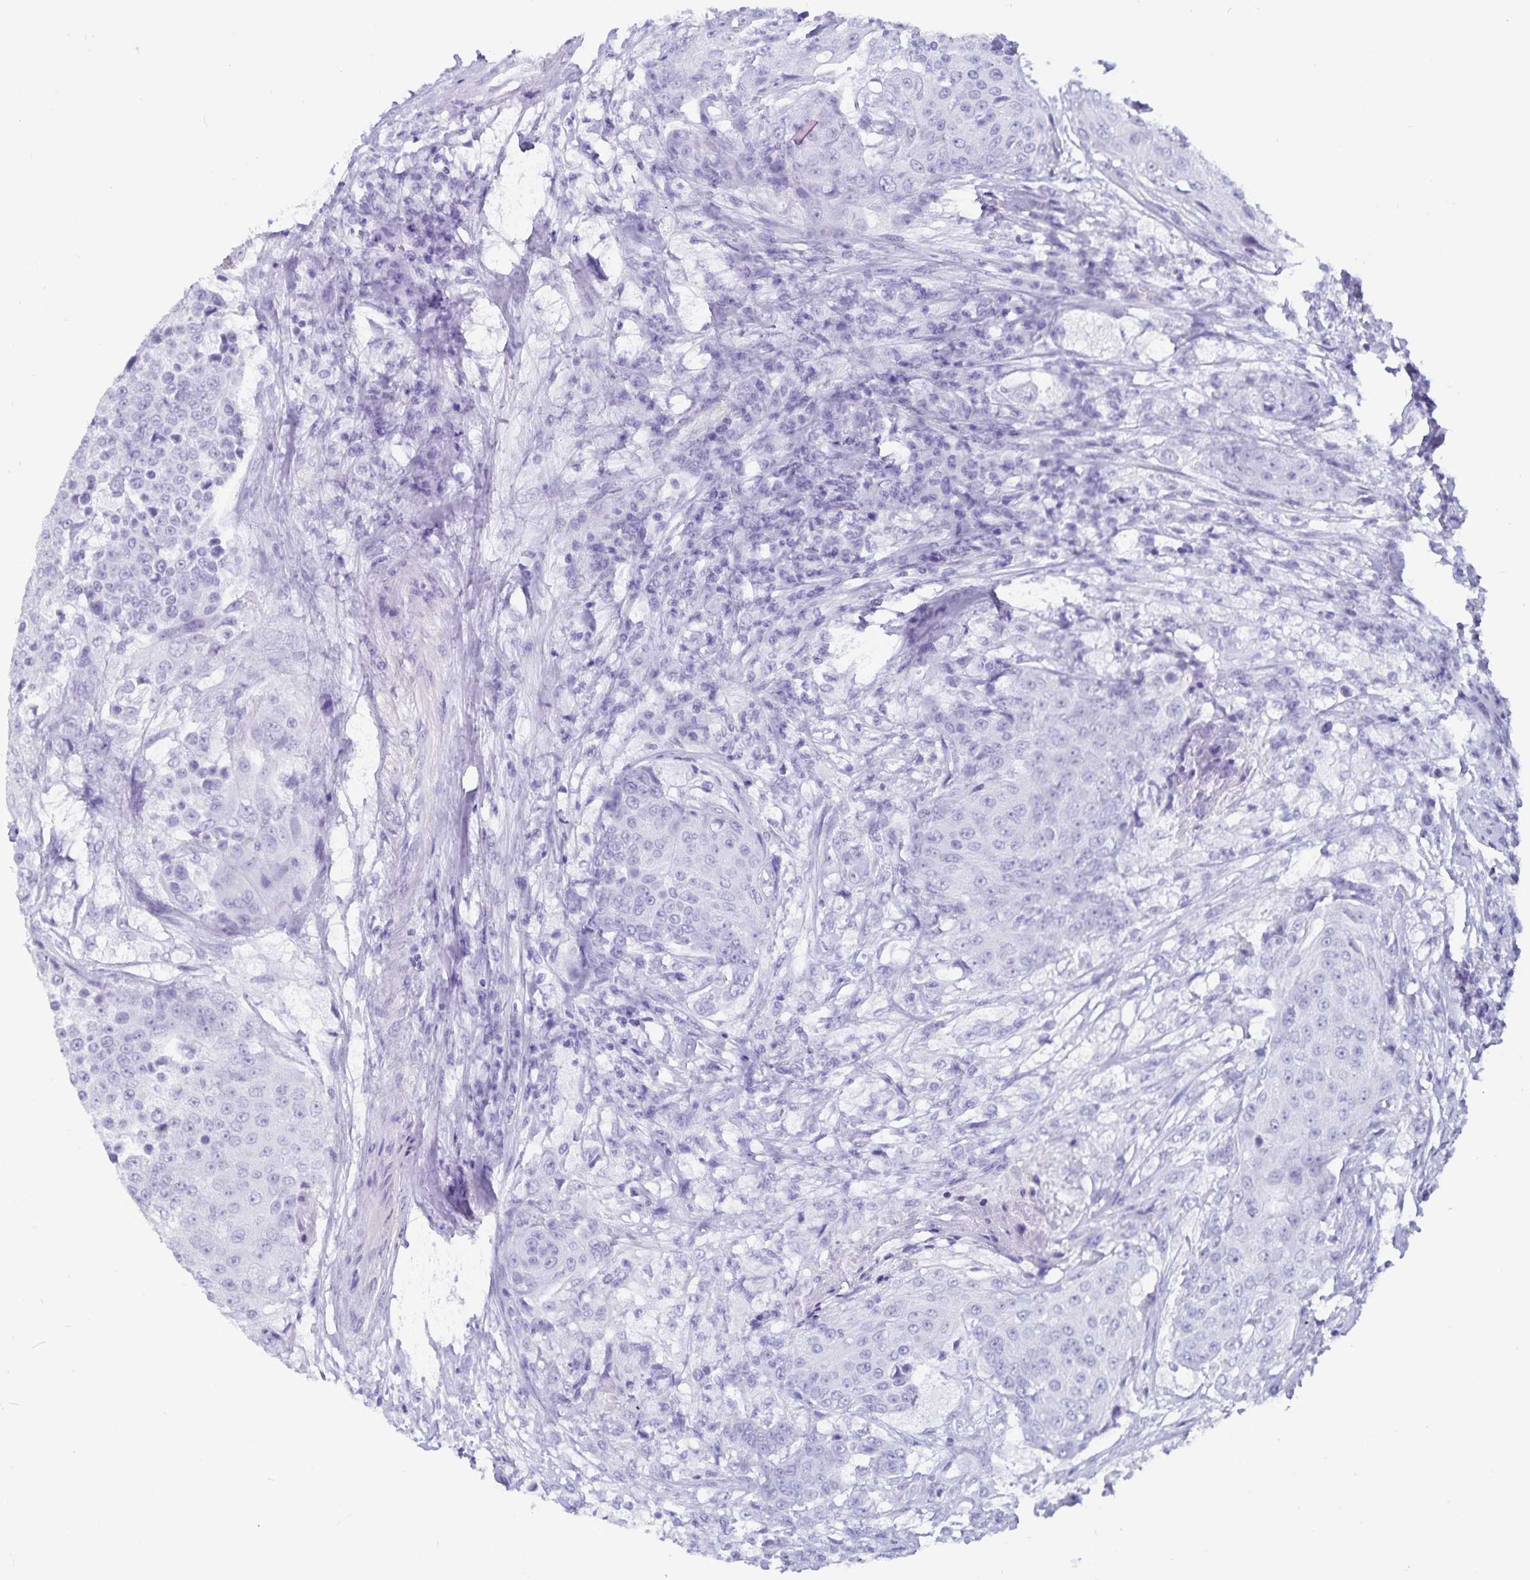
{"staining": {"intensity": "negative", "quantity": "none", "location": "none"}, "tissue": "urothelial cancer", "cell_type": "Tumor cells", "image_type": "cancer", "snomed": [{"axis": "morphology", "description": "Urothelial carcinoma, High grade"}, {"axis": "topography", "description": "Urinary bladder"}], "caption": "Immunohistochemistry (IHC) of urothelial cancer exhibits no positivity in tumor cells.", "gene": "GPR137", "patient": {"sex": "female", "age": 63}}